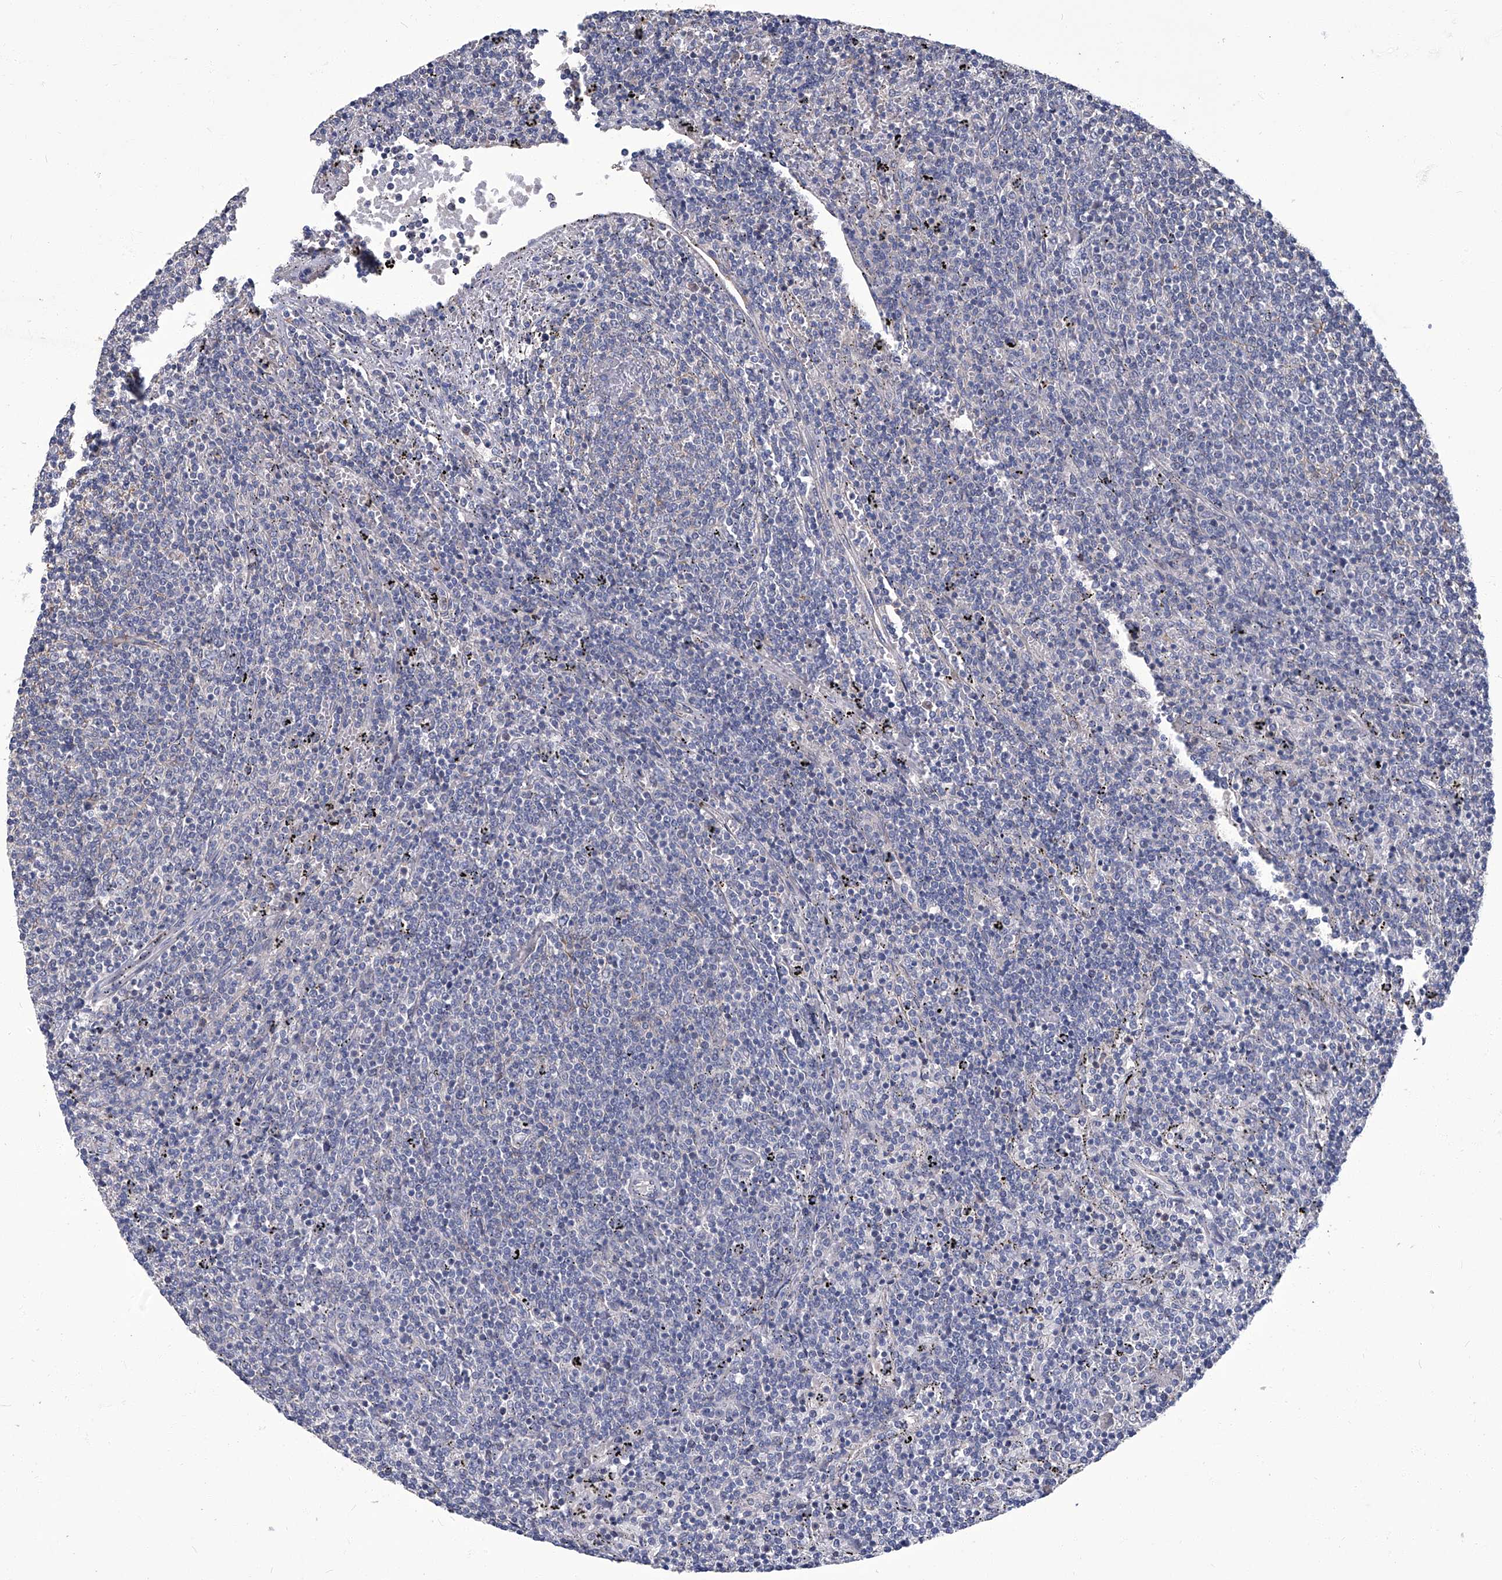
{"staining": {"intensity": "negative", "quantity": "none", "location": "none"}, "tissue": "lymphoma", "cell_type": "Tumor cells", "image_type": "cancer", "snomed": [{"axis": "morphology", "description": "Malignant lymphoma, non-Hodgkin's type, Low grade"}, {"axis": "topography", "description": "Spleen"}], "caption": "Tumor cells are negative for protein expression in human malignant lymphoma, non-Hodgkin's type (low-grade).", "gene": "TGFBR1", "patient": {"sex": "female", "age": 50}}